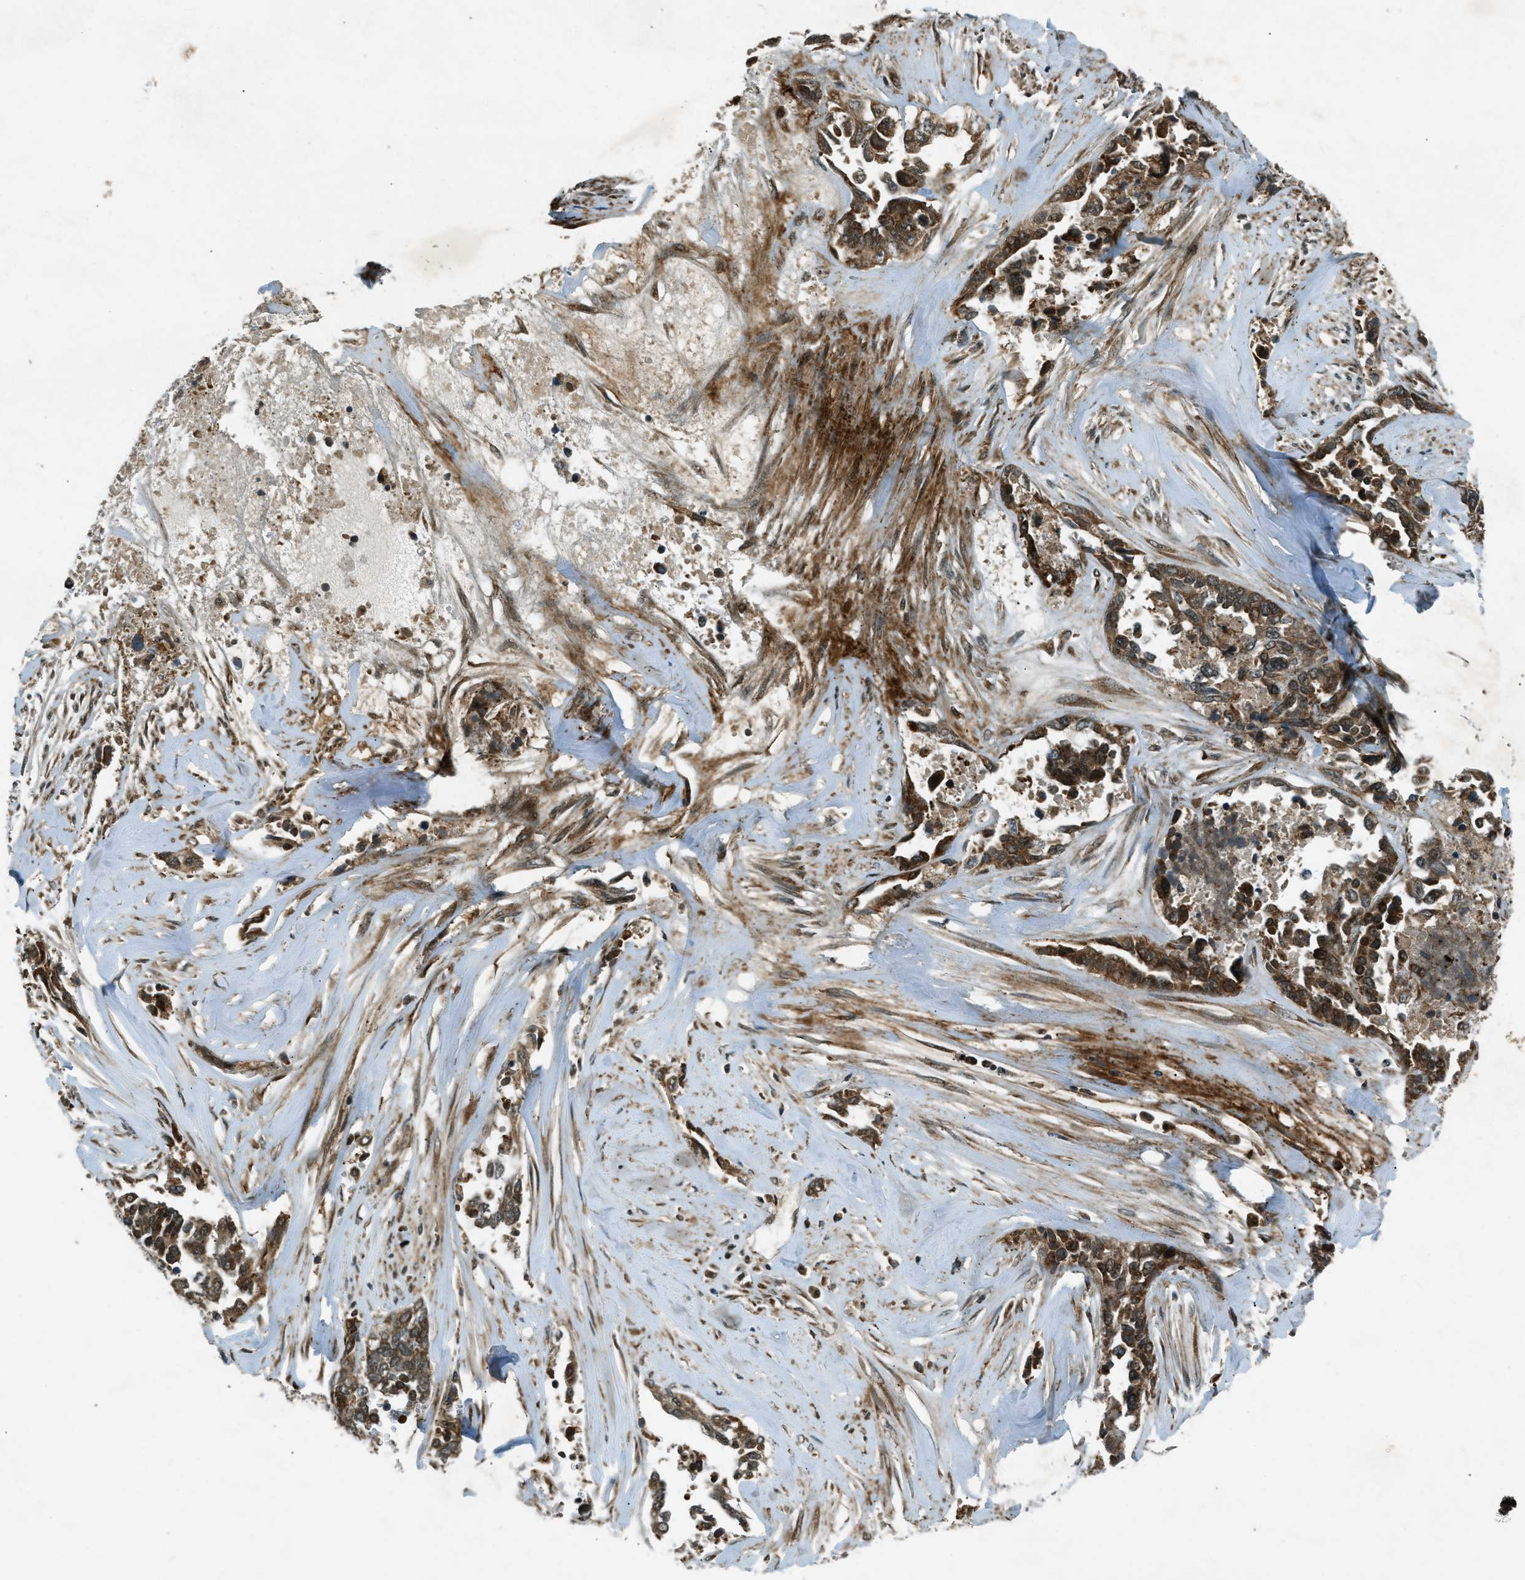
{"staining": {"intensity": "strong", "quantity": ">75%", "location": "cytoplasmic/membranous"}, "tissue": "ovarian cancer", "cell_type": "Tumor cells", "image_type": "cancer", "snomed": [{"axis": "morphology", "description": "Cystadenocarcinoma, serous, NOS"}, {"axis": "topography", "description": "Ovary"}], "caption": "Ovarian cancer stained with a brown dye reveals strong cytoplasmic/membranous positive expression in about >75% of tumor cells.", "gene": "EIF2AK3", "patient": {"sex": "female", "age": 44}}